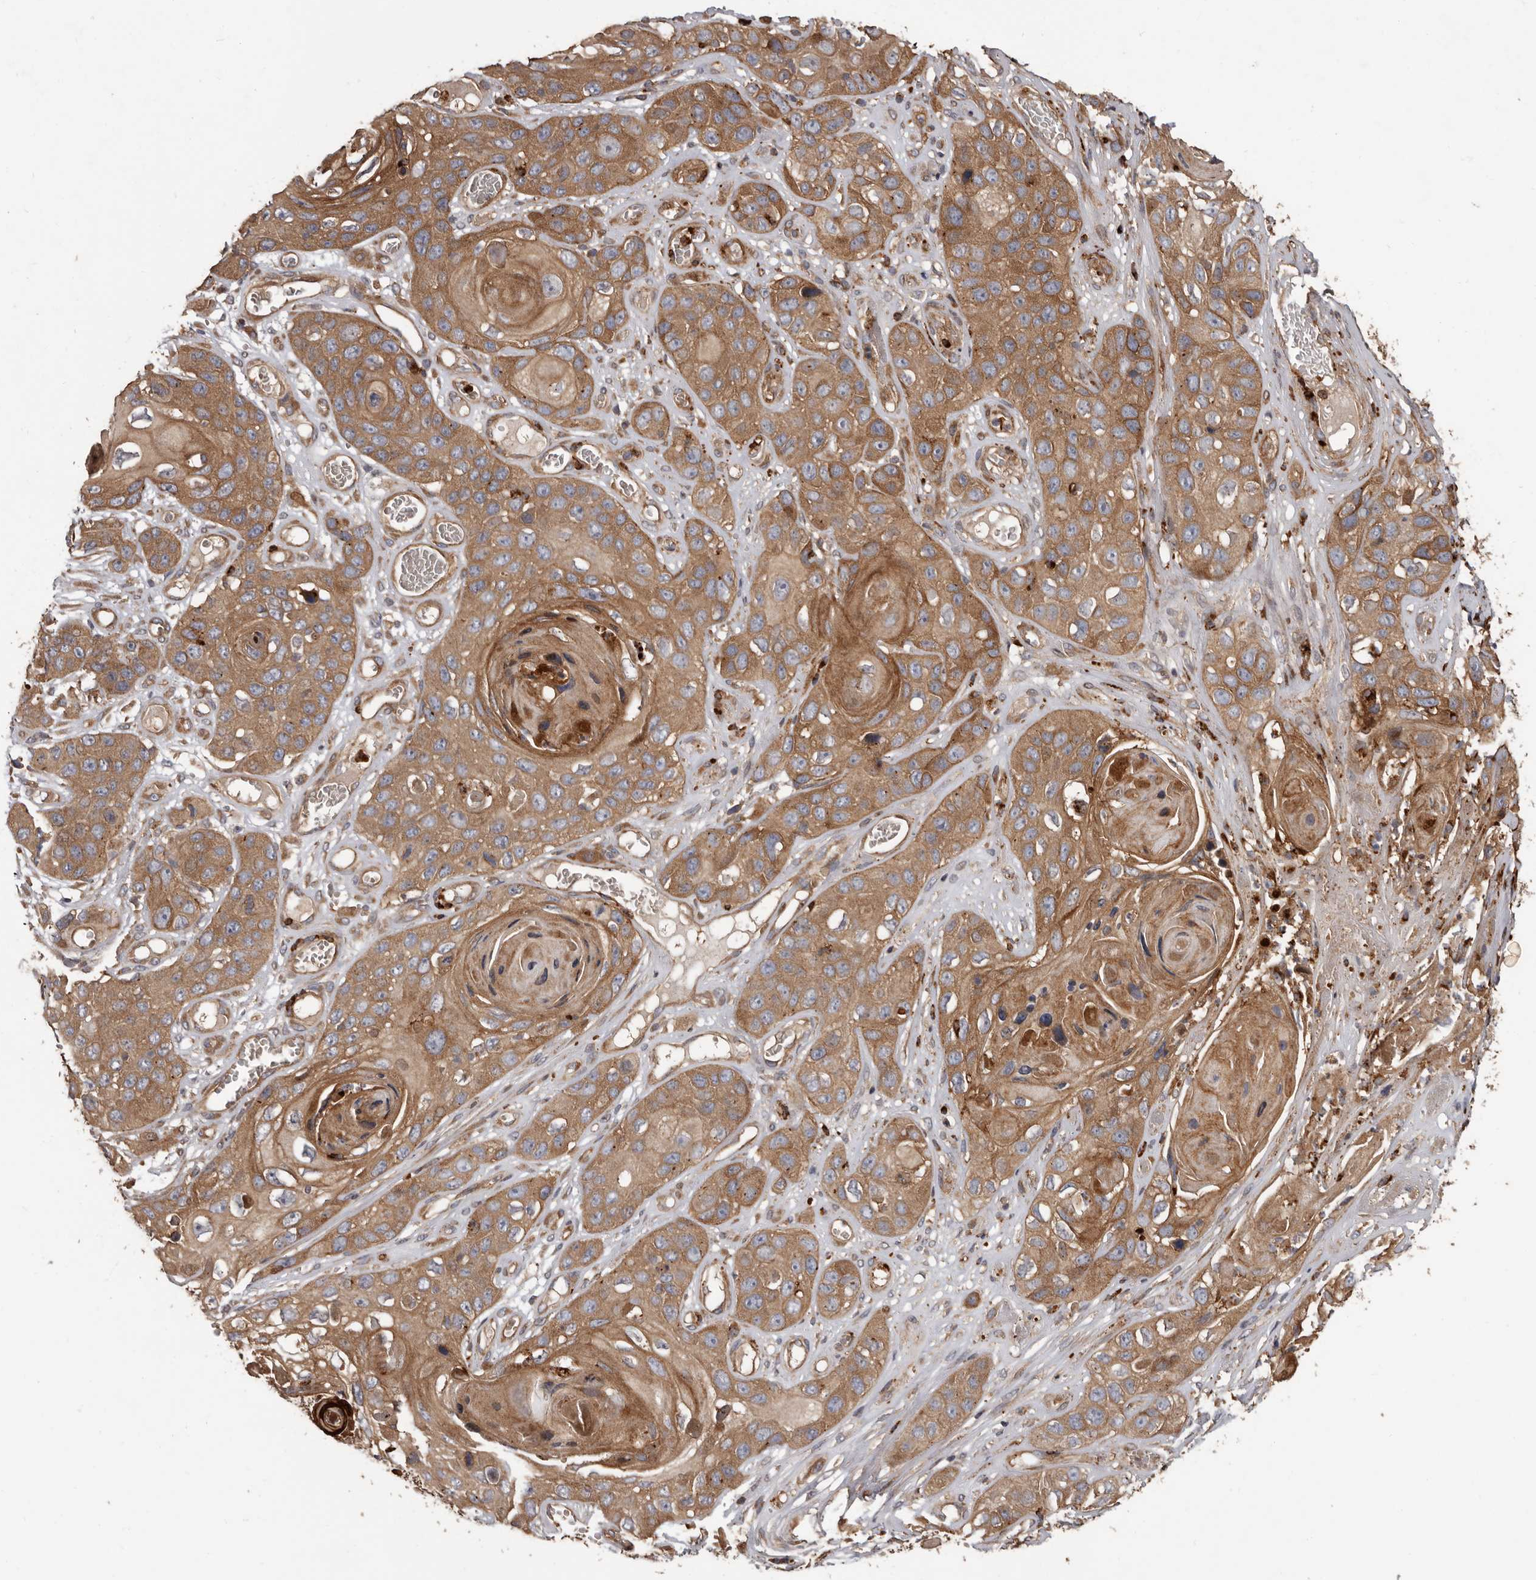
{"staining": {"intensity": "moderate", "quantity": ">75%", "location": "cytoplasmic/membranous"}, "tissue": "skin cancer", "cell_type": "Tumor cells", "image_type": "cancer", "snomed": [{"axis": "morphology", "description": "Squamous cell carcinoma, NOS"}, {"axis": "topography", "description": "Skin"}], "caption": "High-magnification brightfield microscopy of skin squamous cell carcinoma stained with DAB (3,3'-diaminobenzidine) (brown) and counterstained with hematoxylin (blue). tumor cells exhibit moderate cytoplasmic/membranous positivity is appreciated in about>75% of cells. (brown staining indicates protein expression, while blue staining denotes nuclei).", "gene": "ARHGEF5", "patient": {"sex": "male", "age": 55}}